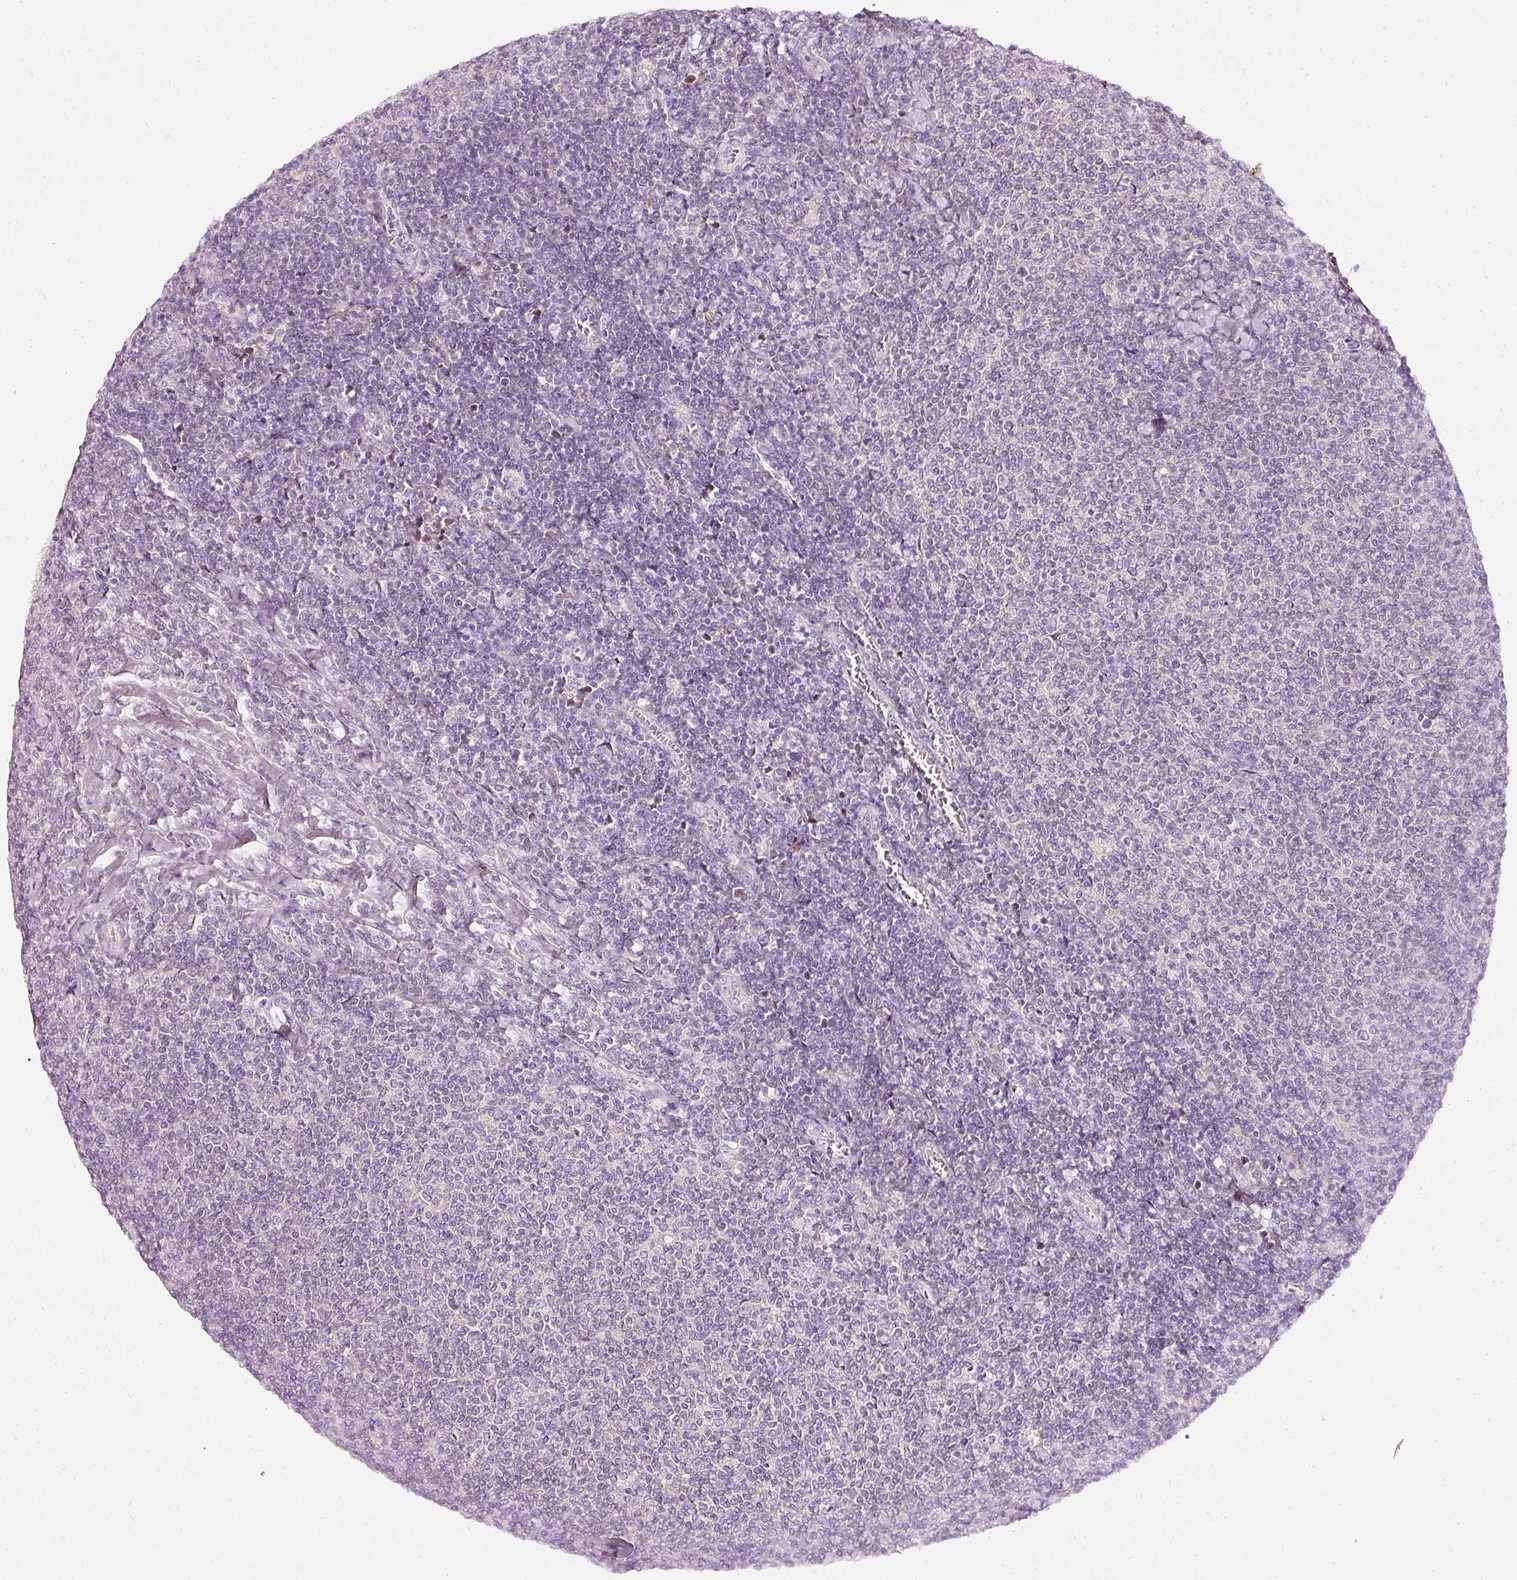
{"staining": {"intensity": "negative", "quantity": "none", "location": "none"}, "tissue": "lymphoma", "cell_type": "Tumor cells", "image_type": "cancer", "snomed": [{"axis": "morphology", "description": "Malignant lymphoma, non-Hodgkin's type, Low grade"}, {"axis": "topography", "description": "Lymph node"}], "caption": "Immunohistochemical staining of human lymphoma demonstrates no significant expression in tumor cells.", "gene": "CNP", "patient": {"sex": "male", "age": 52}}